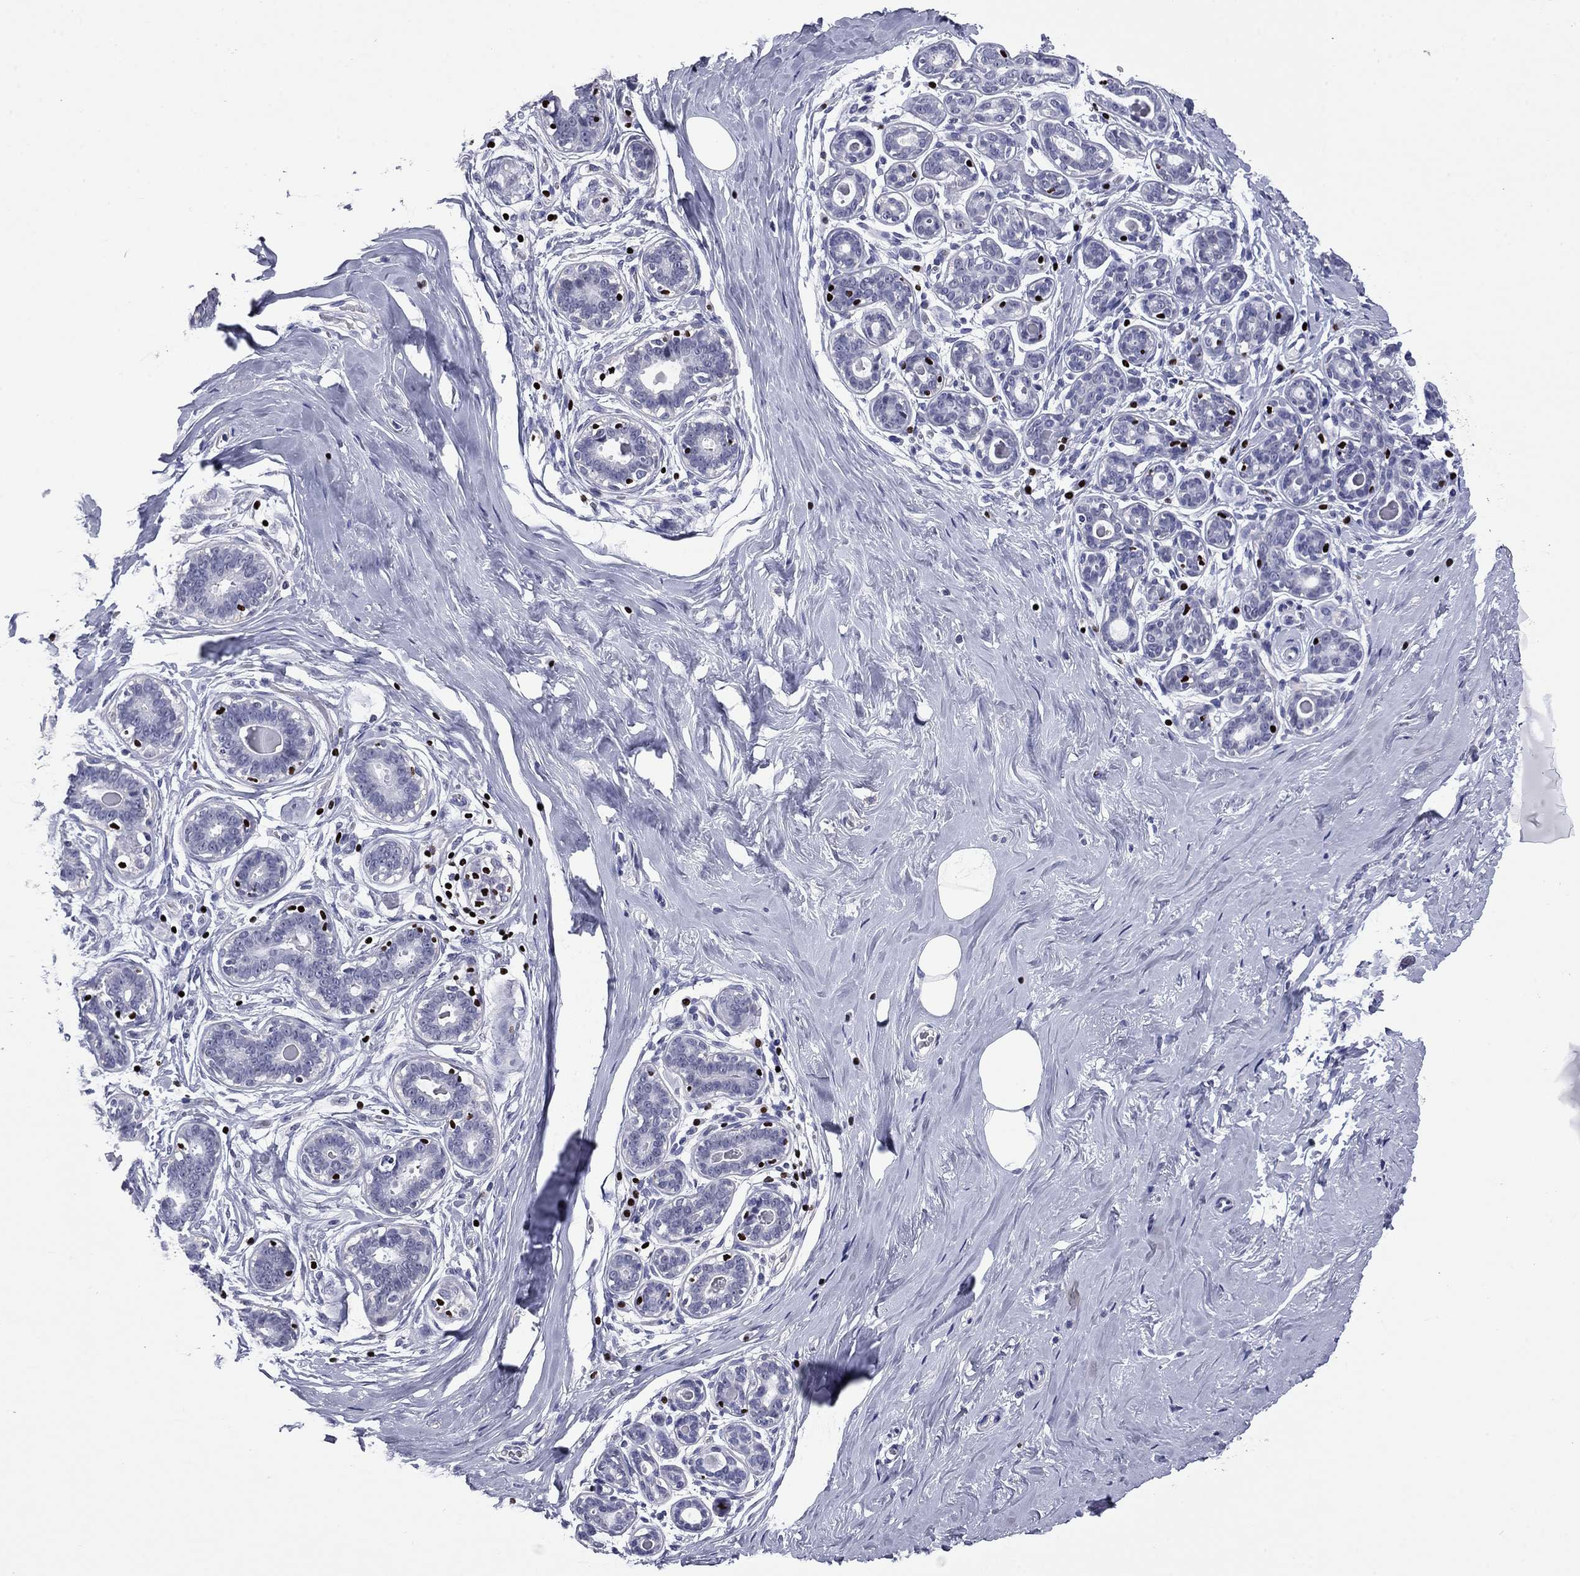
{"staining": {"intensity": "negative", "quantity": "none", "location": "none"}, "tissue": "breast", "cell_type": "Adipocytes", "image_type": "normal", "snomed": [{"axis": "morphology", "description": "Normal tissue, NOS"}, {"axis": "topography", "description": "Skin"}, {"axis": "topography", "description": "Breast"}], "caption": "DAB immunohistochemical staining of normal breast reveals no significant staining in adipocytes. (DAB IHC visualized using brightfield microscopy, high magnification).", "gene": "IKZF3", "patient": {"sex": "female", "age": 43}}